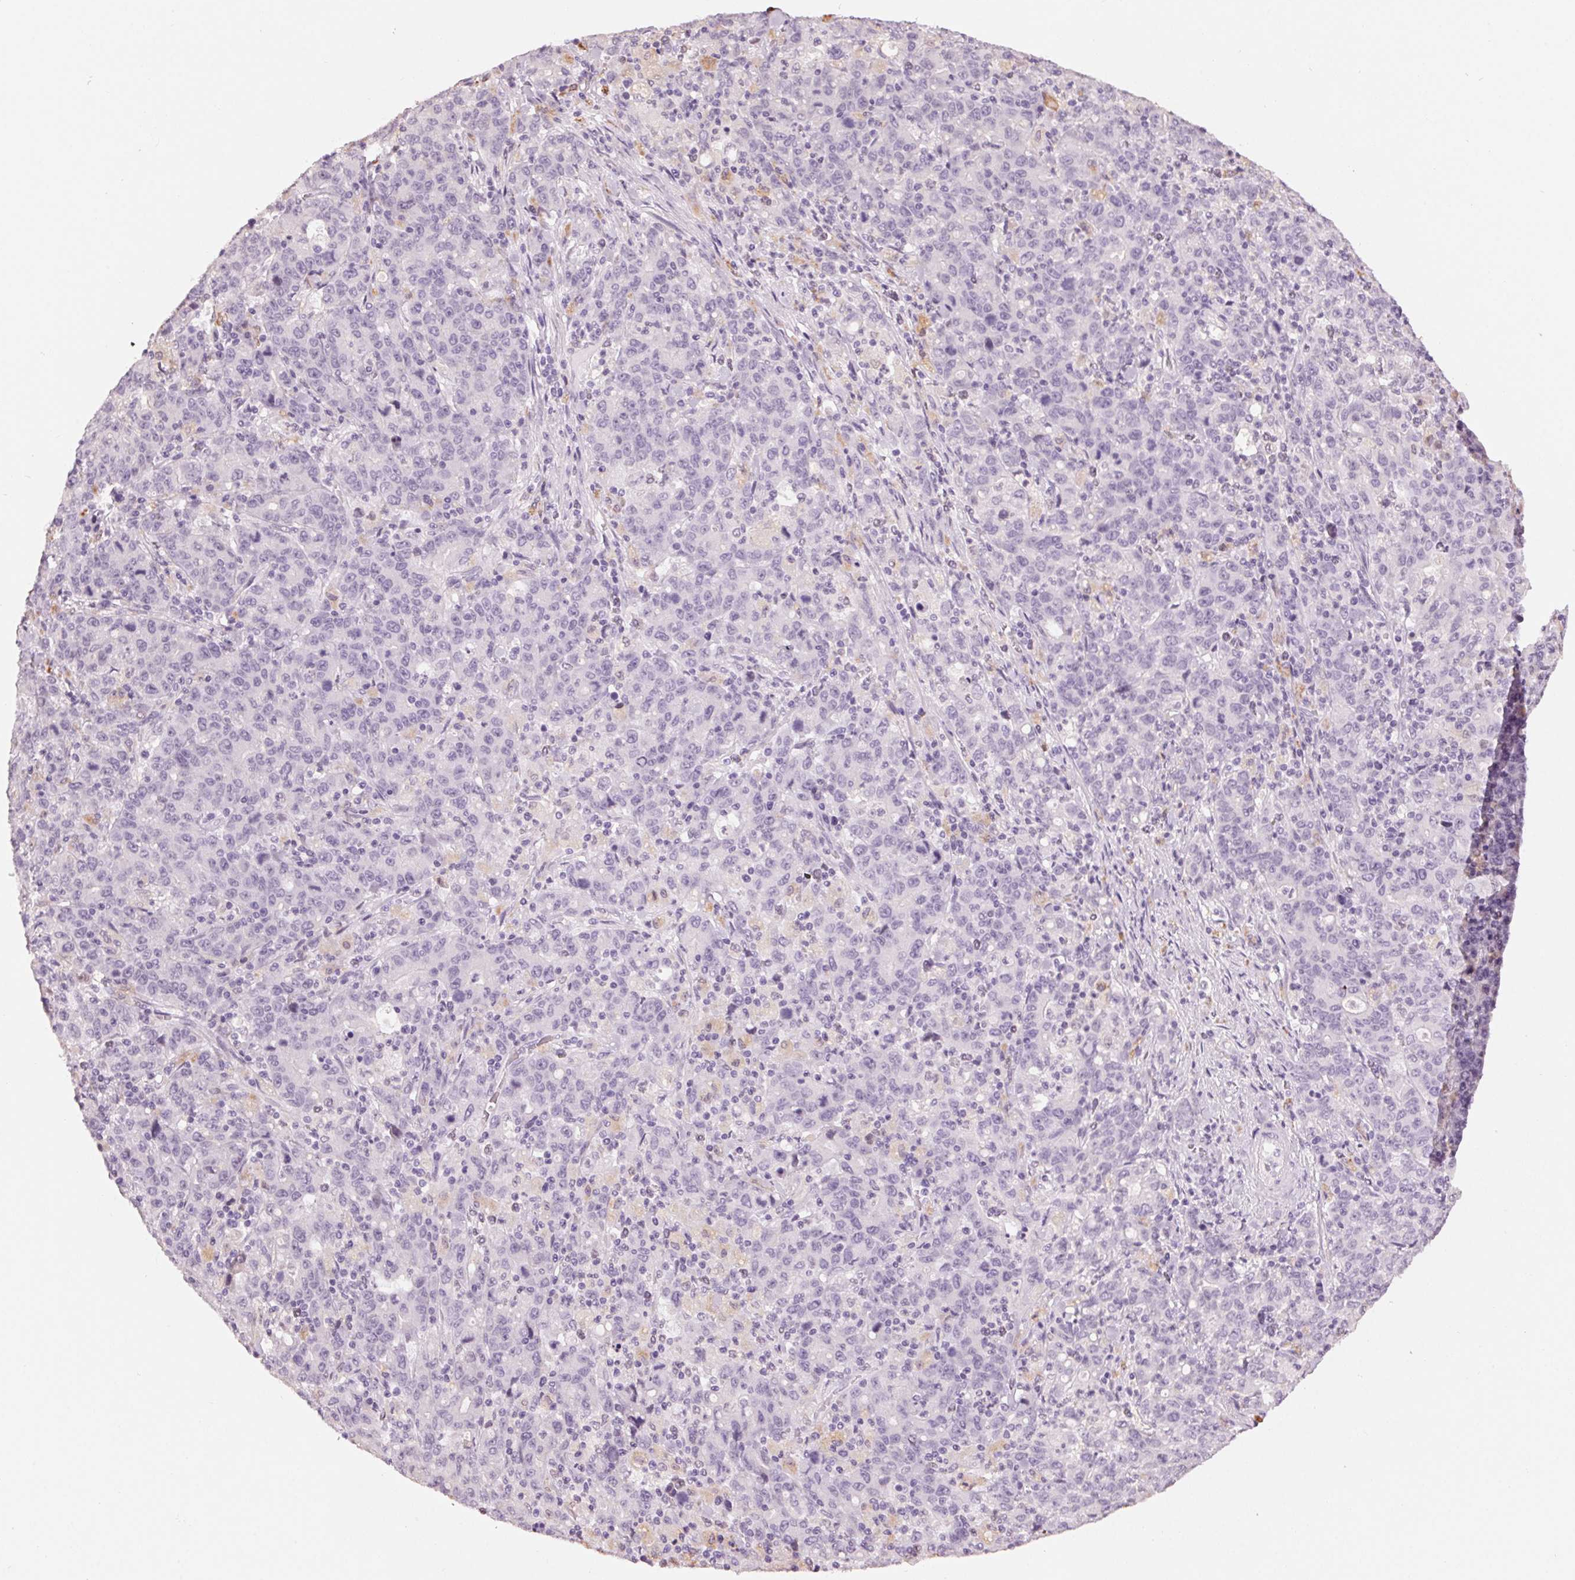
{"staining": {"intensity": "negative", "quantity": "none", "location": "none"}, "tissue": "stomach cancer", "cell_type": "Tumor cells", "image_type": "cancer", "snomed": [{"axis": "morphology", "description": "Adenocarcinoma, NOS"}, {"axis": "topography", "description": "Stomach, upper"}], "caption": "A high-resolution micrograph shows immunohistochemistry (IHC) staining of stomach cancer, which shows no significant staining in tumor cells.", "gene": "MPO", "patient": {"sex": "male", "age": 69}}